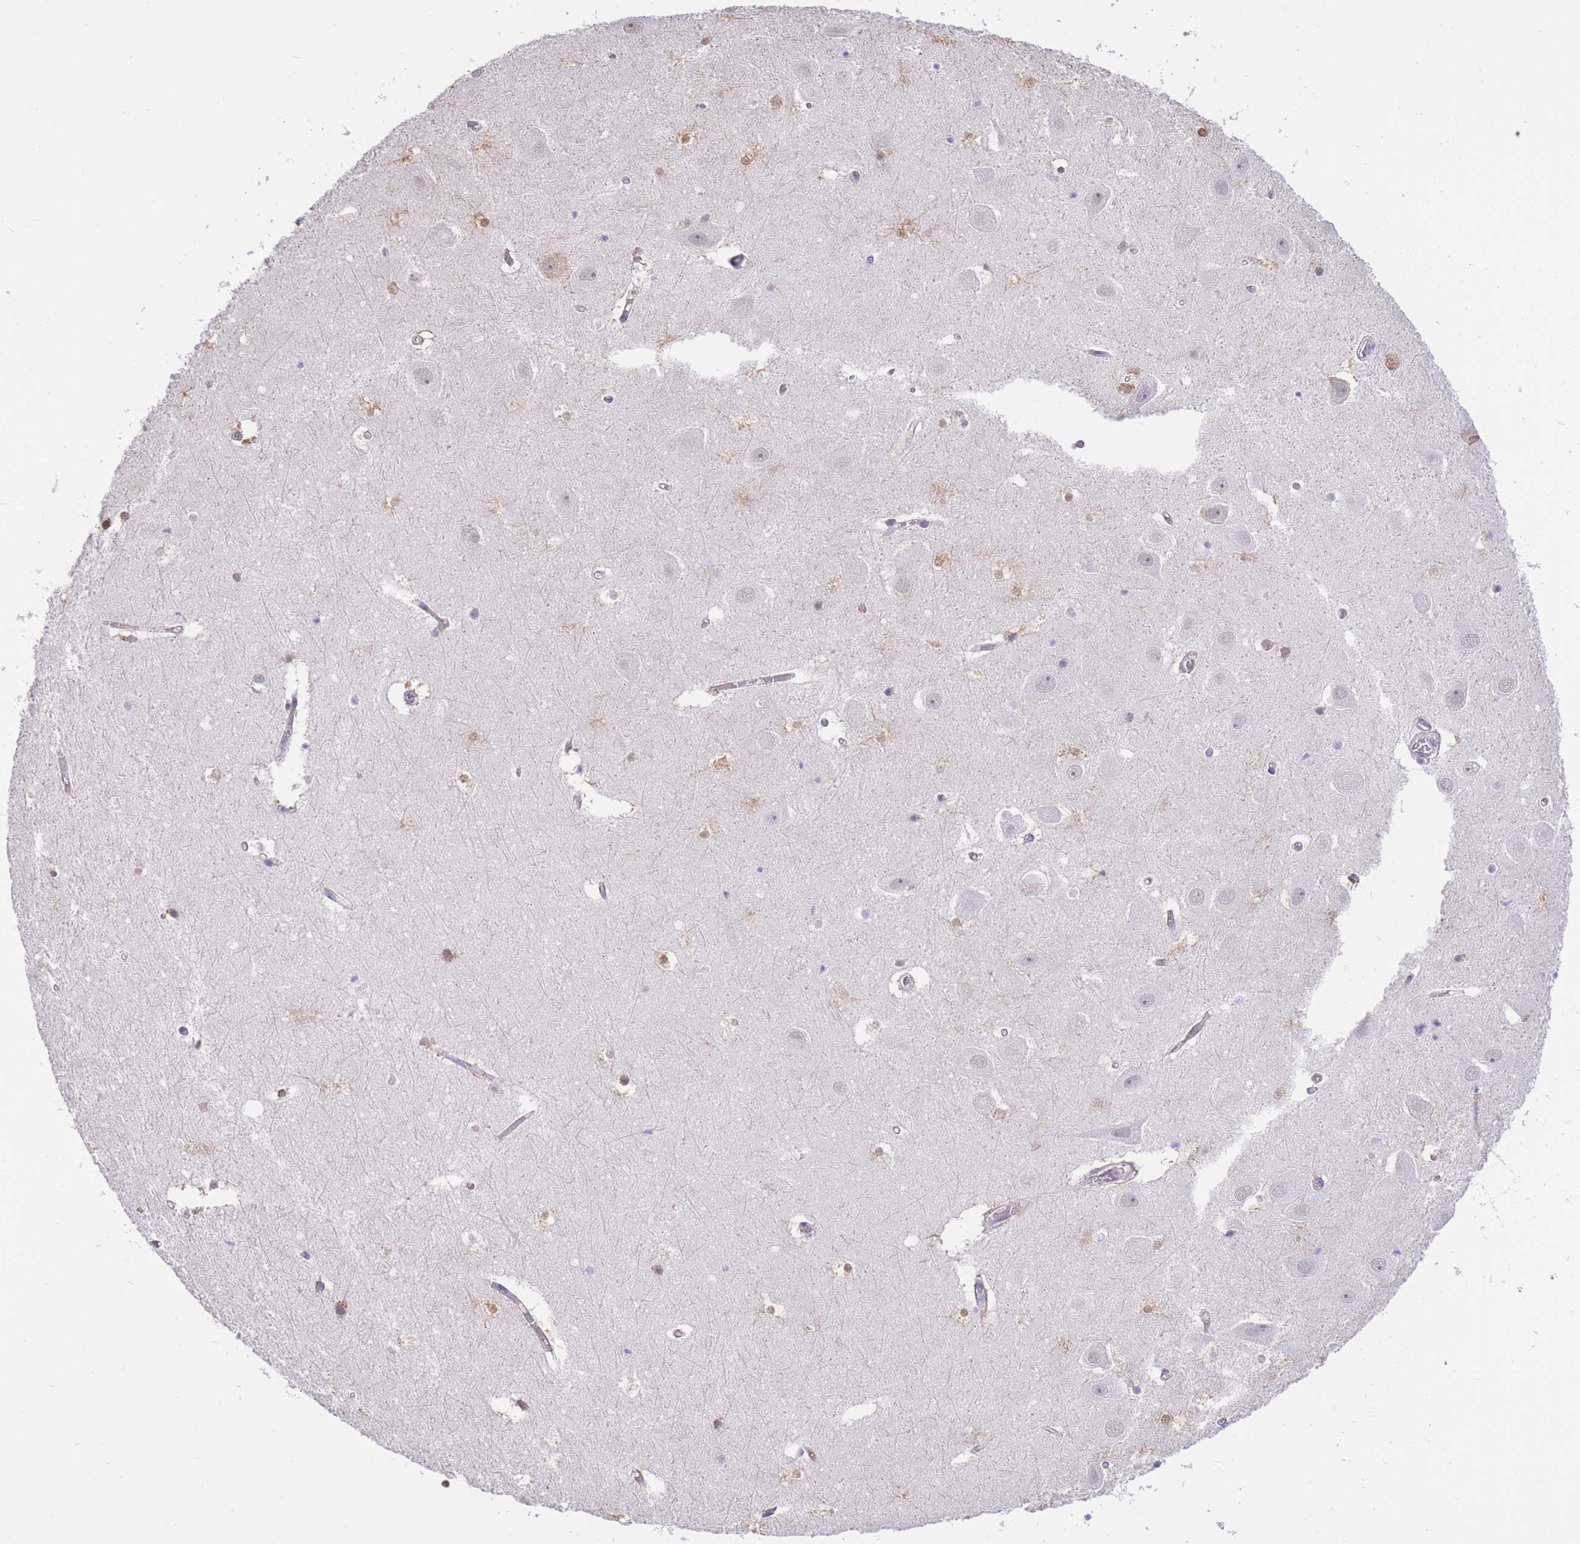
{"staining": {"intensity": "weak", "quantity": "<25%", "location": "nuclear"}, "tissue": "hippocampus", "cell_type": "Glial cells", "image_type": "normal", "snomed": [{"axis": "morphology", "description": "Normal tissue, NOS"}, {"axis": "topography", "description": "Hippocampus"}], "caption": "Immunohistochemical staining of unremarkable hippocampus exhibits no significant staining in glial cells.", "gene": "PSG11", "patient": {"sex": "female", "age": 52}}